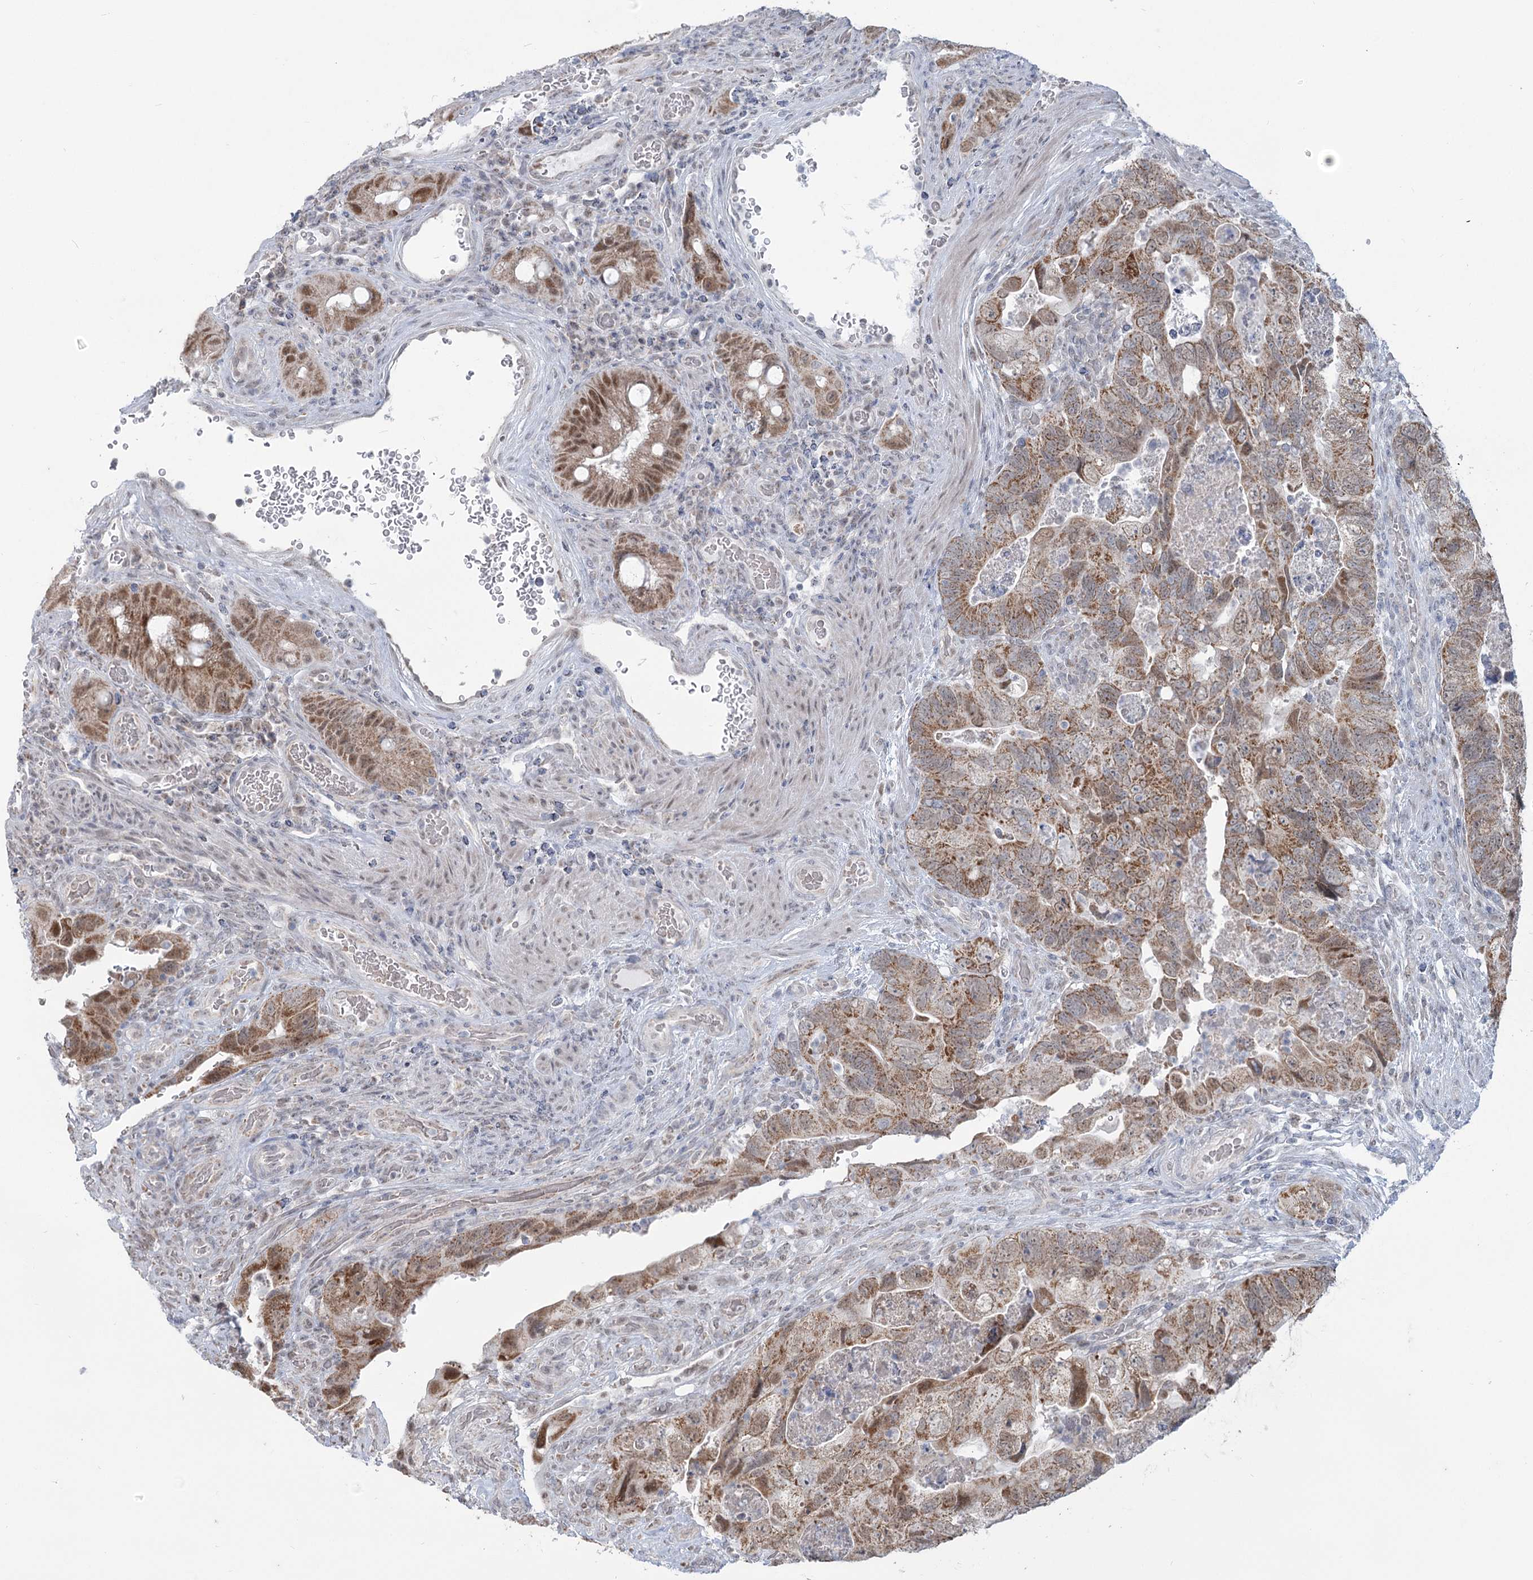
{"staining": {"intensity": "moderate", "quantity": ">75%", "location": "cytoplasmic/membranous,nuclear"}, "tissue": "colorectal cancer", "cell_type": "Tumor cells", "image_type": "cancer", "snomed": [{"axis": "morphology", "description": "Adenocarcinoma, NOS"}, {"axis": "topography", "description": "Rectum"}], "caption": "A brown stain shows moderate cytoplasmic/membranous and nuclear staining of a protein in colorectal cancer (adenocarcinoma) tumor cells. (DAB (3,3'-diaminobenzidine) IHC with brightfield microscopy, high magnification).", "gene": "MTG1", "patient": {"sex": "male", "age": 63}}